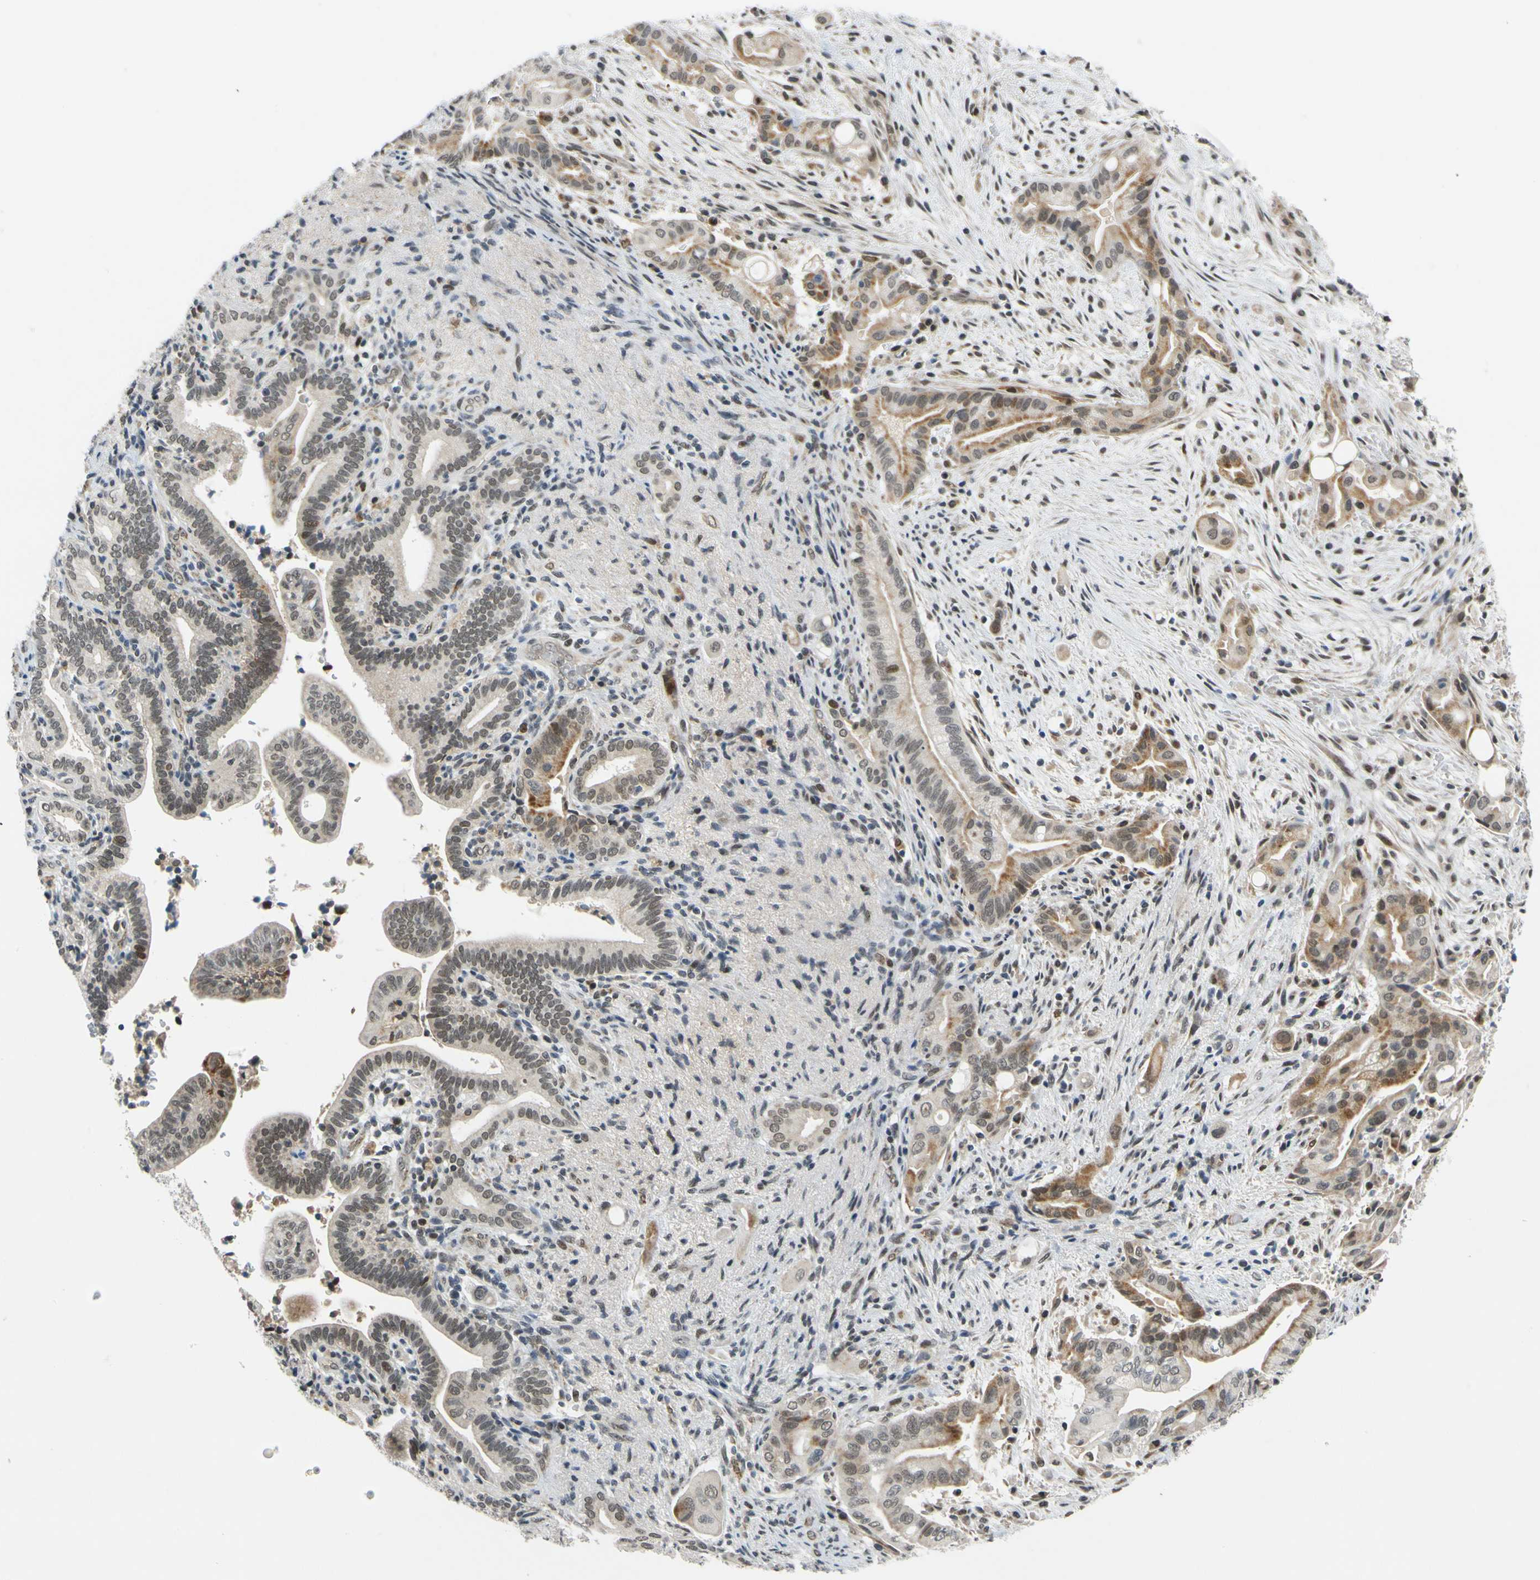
{"staining": {"intensity": "moderate", "quantity": "25%-75%", "location": "cytoplasmic/membranous"}, "tissue": "liver cancer", "cell_type": "Tumor cells", "image_type": "cancer", "snomed": [{"axis": "morphology", "description": "Cholangiocarcinoma"}, {"axis": "topography", "description": "Liver"}], "caption": "Cholangiocarcinoma (liver) stained with DAB (3,3'-diaminobenzidine) immunohistochemistry (IHC) reveals medium levels of moderate cytoplasmic/membranous staining in approximately 25%-75% of tumor cells.", "gene": "POGZ", "patient": {"sex": "female", "age": 68}}